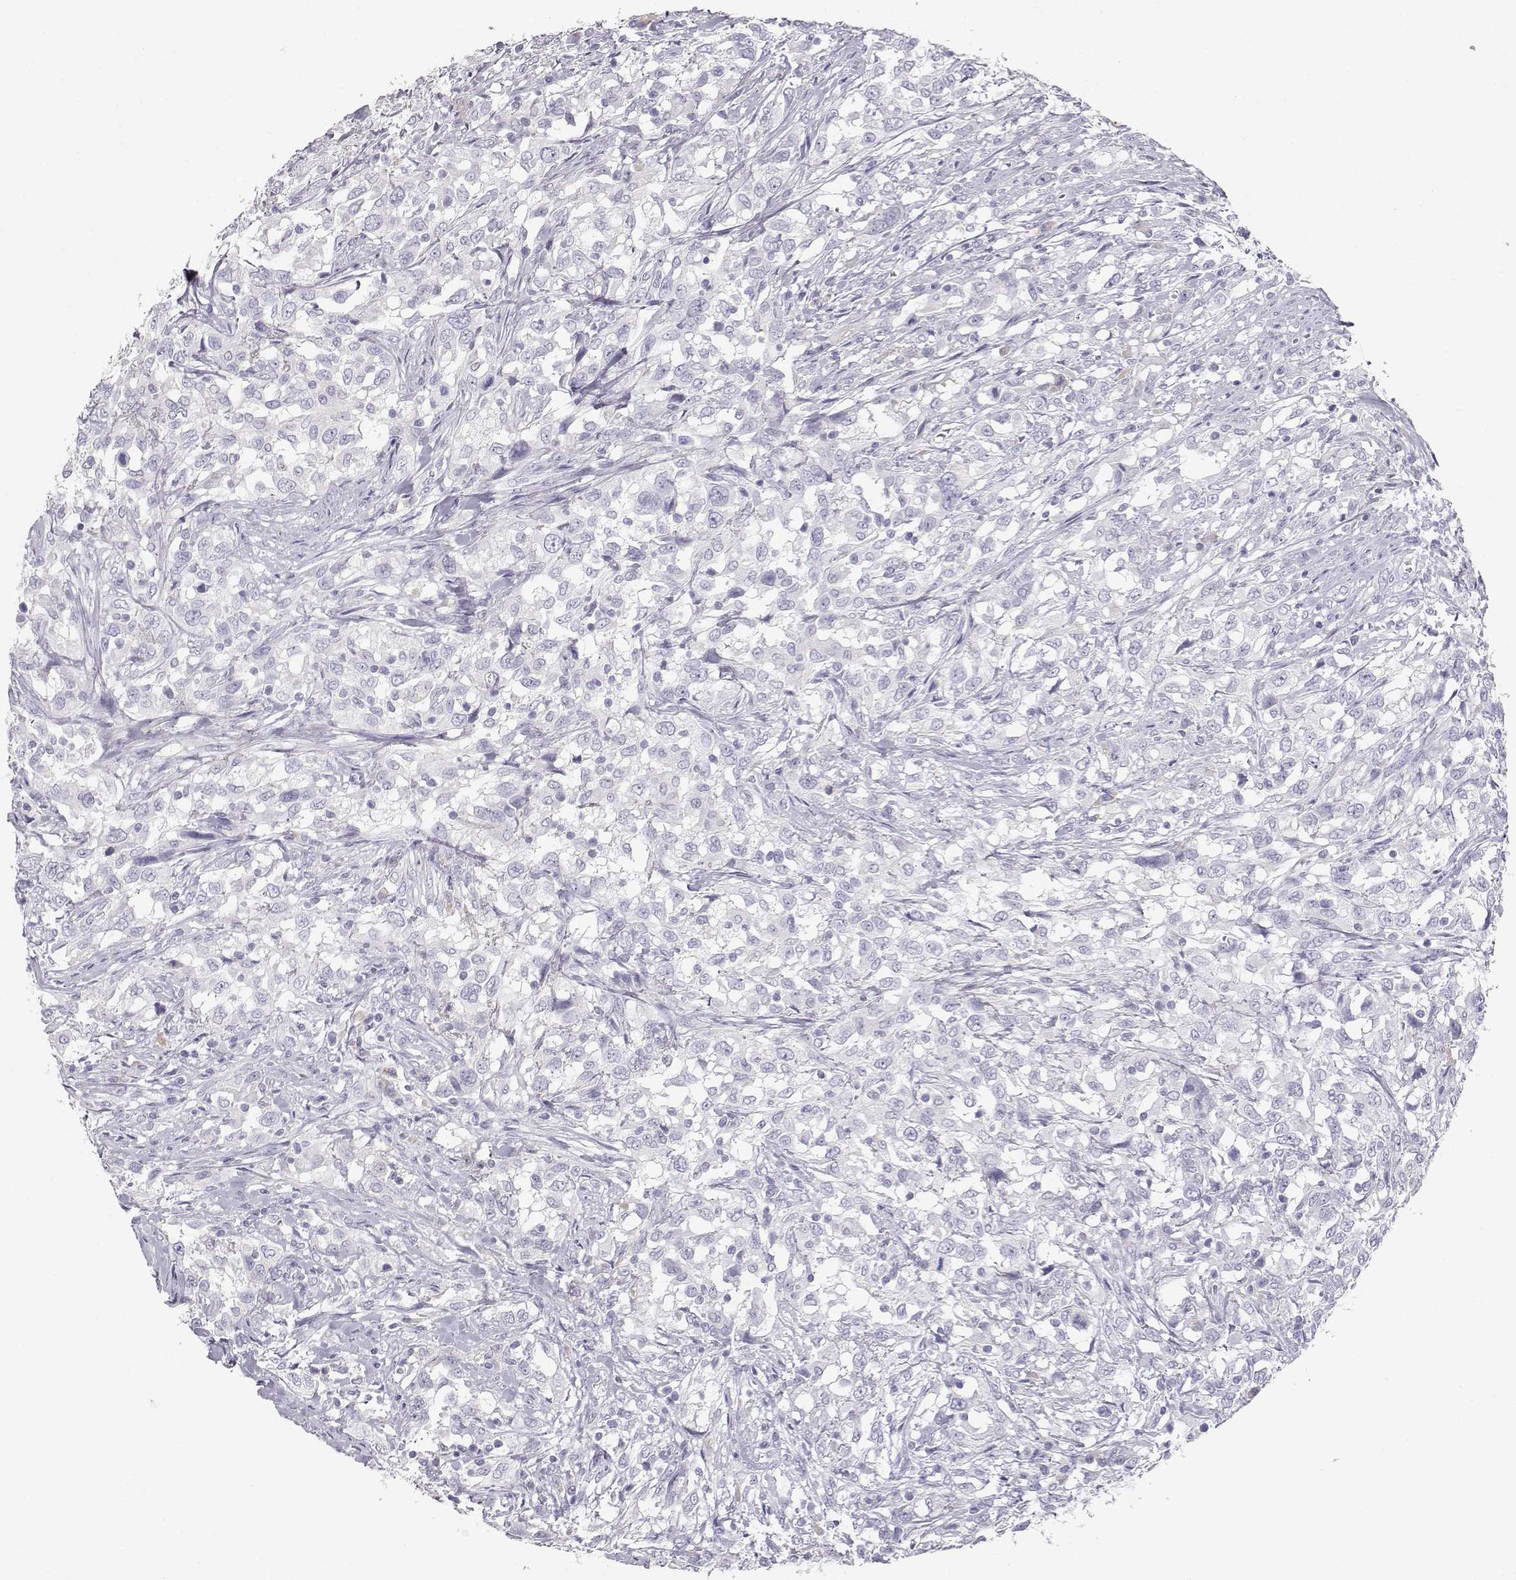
{"staining": {"intensity": "negative", "quantity": "none", "location": "none"}, "tissue": "urothelial cancer", "cell_type": "Tumor cells", "image_type": "cancer", "snomed": [{"axis": "morphology", "description": "Urothelial carcinoma, NOS"}, {"axis": "morphology", "description": "Urothelial carcinoma, High grade"}, {"axis": "topography", "description": "Urinary bladder"}], "caption": "There is no significant expression in tumor cells of urothelial carcinoma (high-grade). (DAB (3,3'-diaminobenzidine) immunohistochemistry with hematoxylin counter stain).", "gene": "SLCO6A1", "patient": {"sex": "female", "age": 64}}